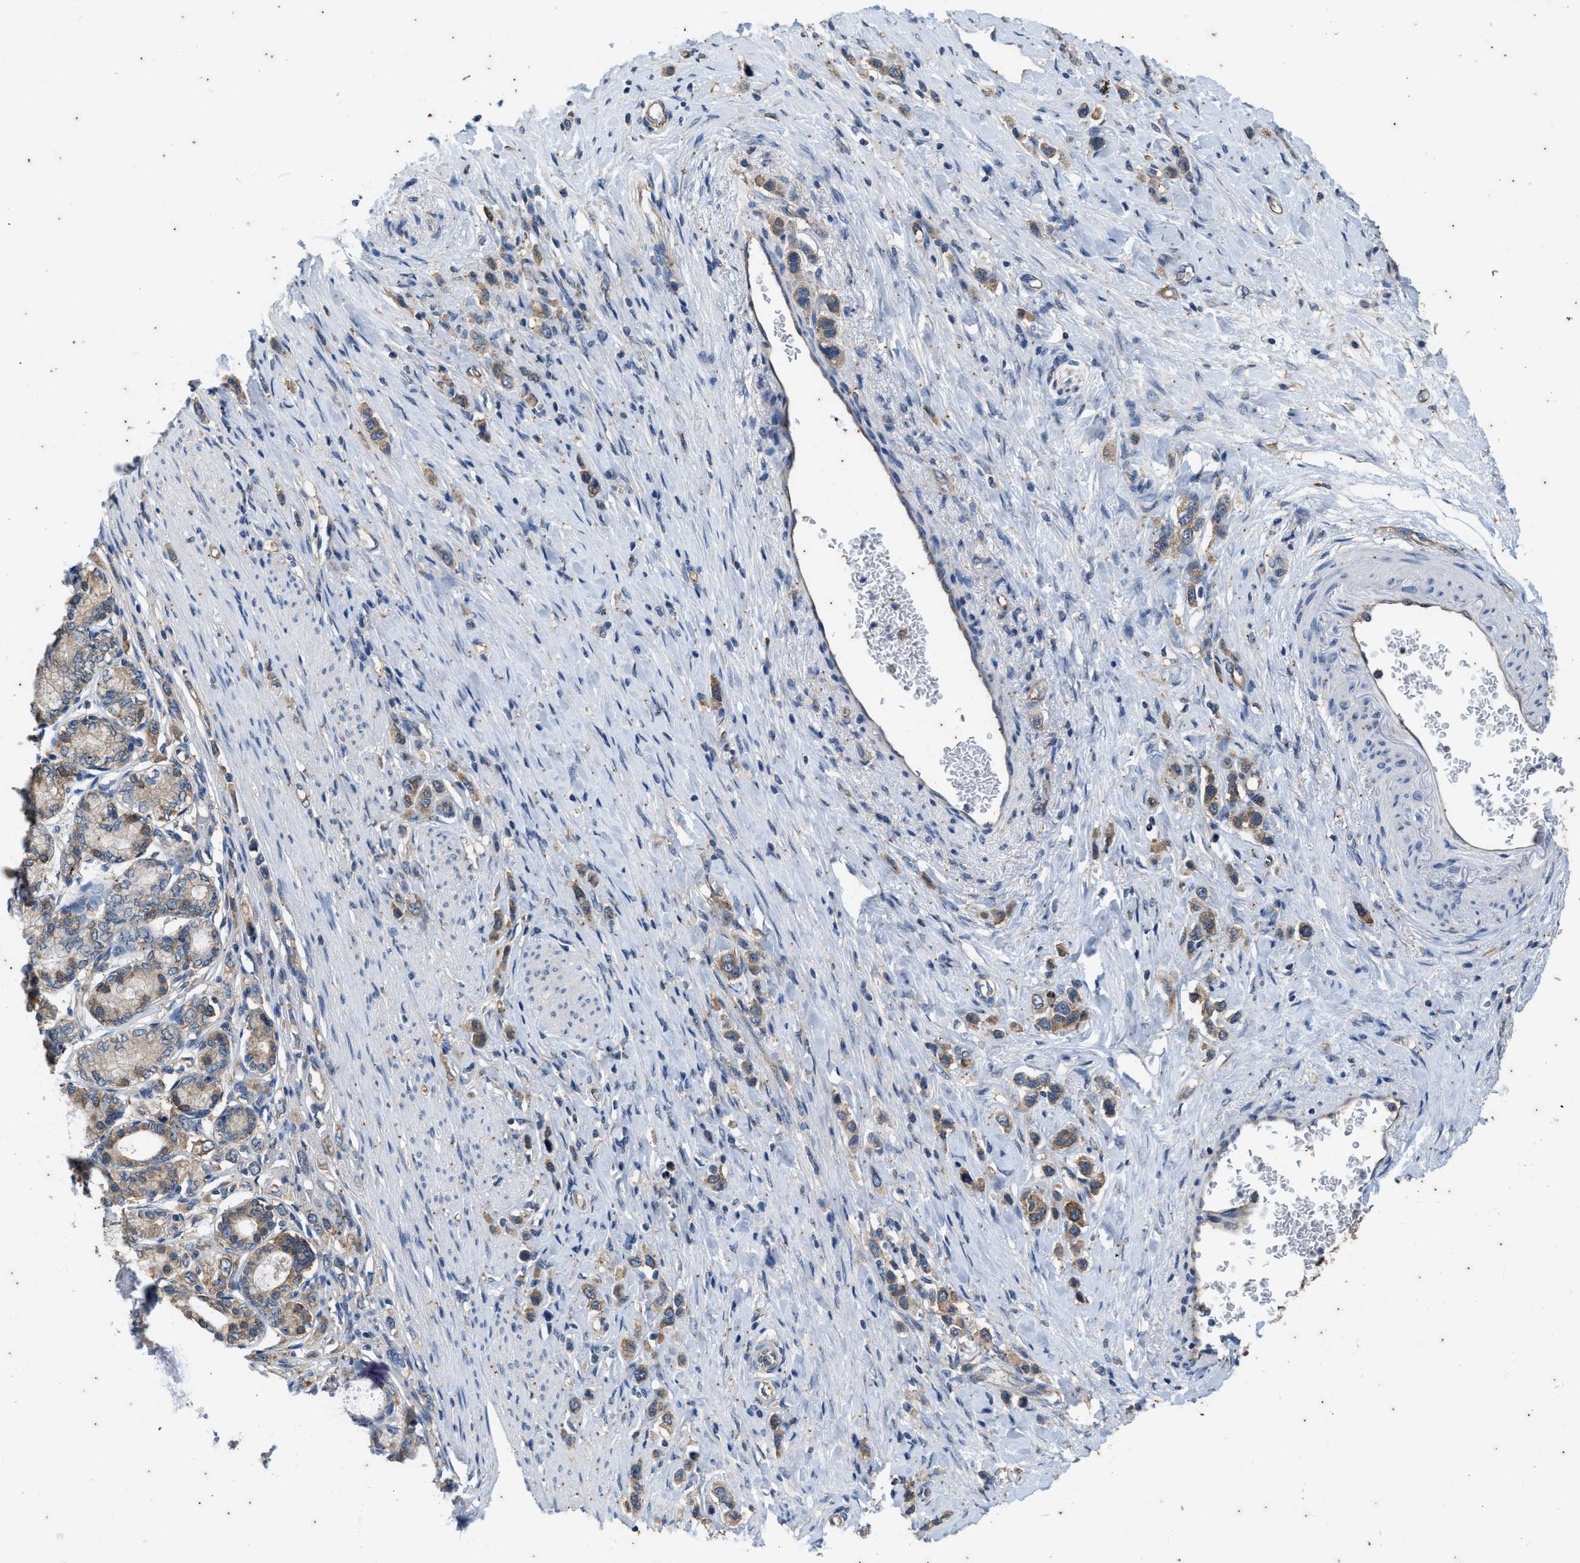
{"staining": {"intensity": "moderate", "quantity": ">75%", "location": "cytoplasmic/membranous"}, "tissue": "stomach cancer", "cell_type": "Tumor cells", "image_type": "cancer", "snomed": [{"axis": "morphology", "description": "Adenocarcinoma, NOS"}, {"axis": "topography", "description": "Stomach"}], "caption": "Approximately >75% of tumor cells in stomach cancer (adenocarcinoma) reveal moderate cytoplasmic/membranous protein positivity as visualized by brown immunohistochemical staining.", "gene": "COX19", "patient": {"sex": "female", "age": 65}}